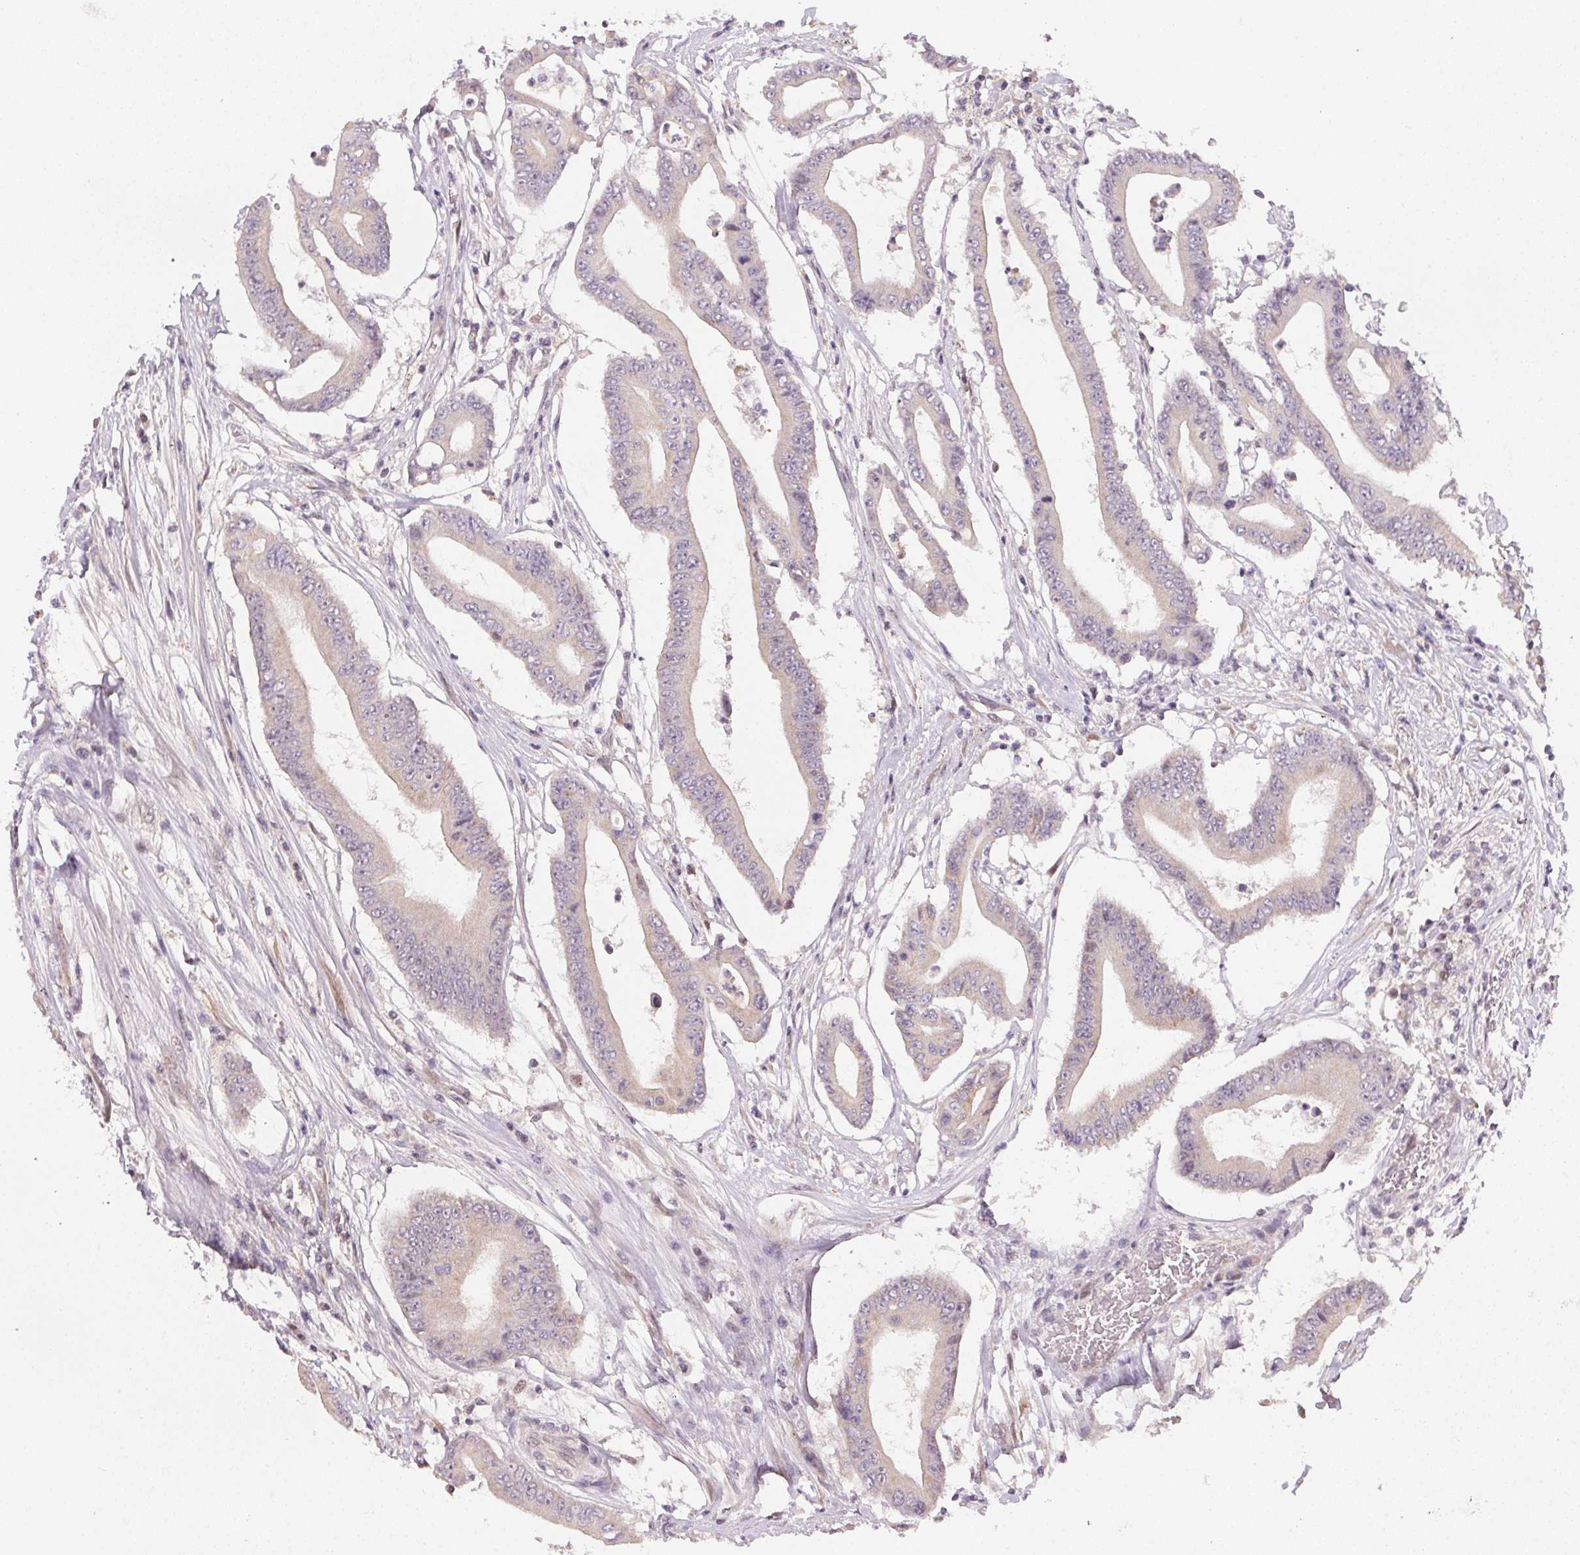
{"staining": {"intensity": "weak", "quantity": "<25%", "location": "cytoplasmic/membranous"}, "tissue": "colorectal cancer", "cell_type": "Tumor cells", "image_type": "cancer", "snomed": [{"axis": "morphology", "description": "Adenocarcinoma, NOS"}, {"axis": "topography", "description": "Rectum"}], "caption": "High power microscopy photomicrograph of an IHC image of colorectal adenocarcinoma, revealing no significant expression in tumor cells. Nuclei are stained in blue.", "gene": "SC5D", "patient": {"sex": "male", "age": 54}}